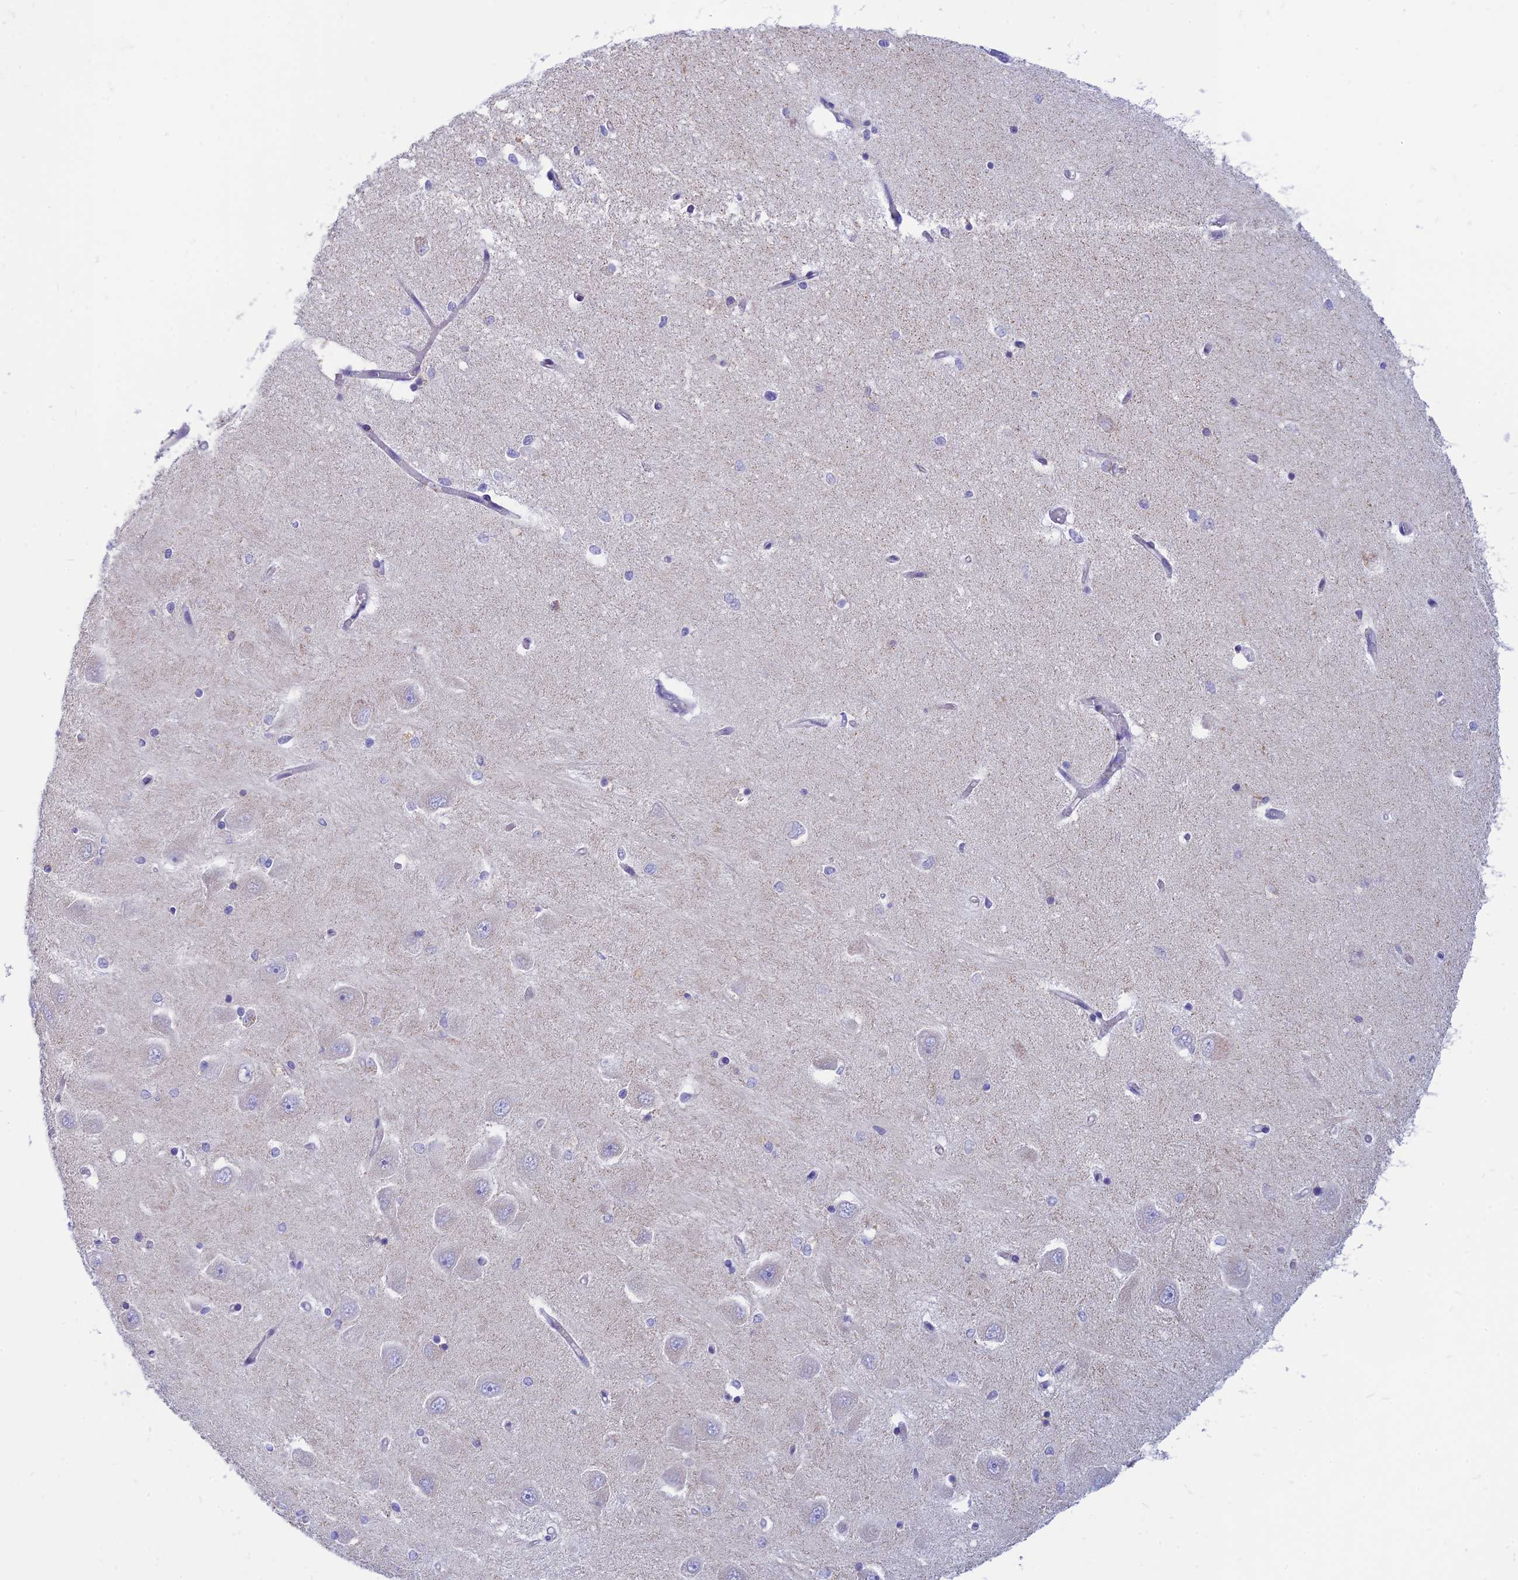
{"staining": {"intensity": "weak", "quantity": "<25%", "location": "cytoplasmic/membranous"}, "tissue": "hippocampus", "cell_type": "Glial cells", "image_type": "normal", "snomed": [{"axis": "morphology", "description": "Normal tissue, NOS"}, {"axis": "topography", "description": "Hippocampus"}], "caption": "High power microscopy histopathology image of an IHC photomicrograph of unremarkable hippocampus, revealing no significant staining in glial cells.", "gene": "PACC1", "patient": {"sex": "male", "age": 45}}